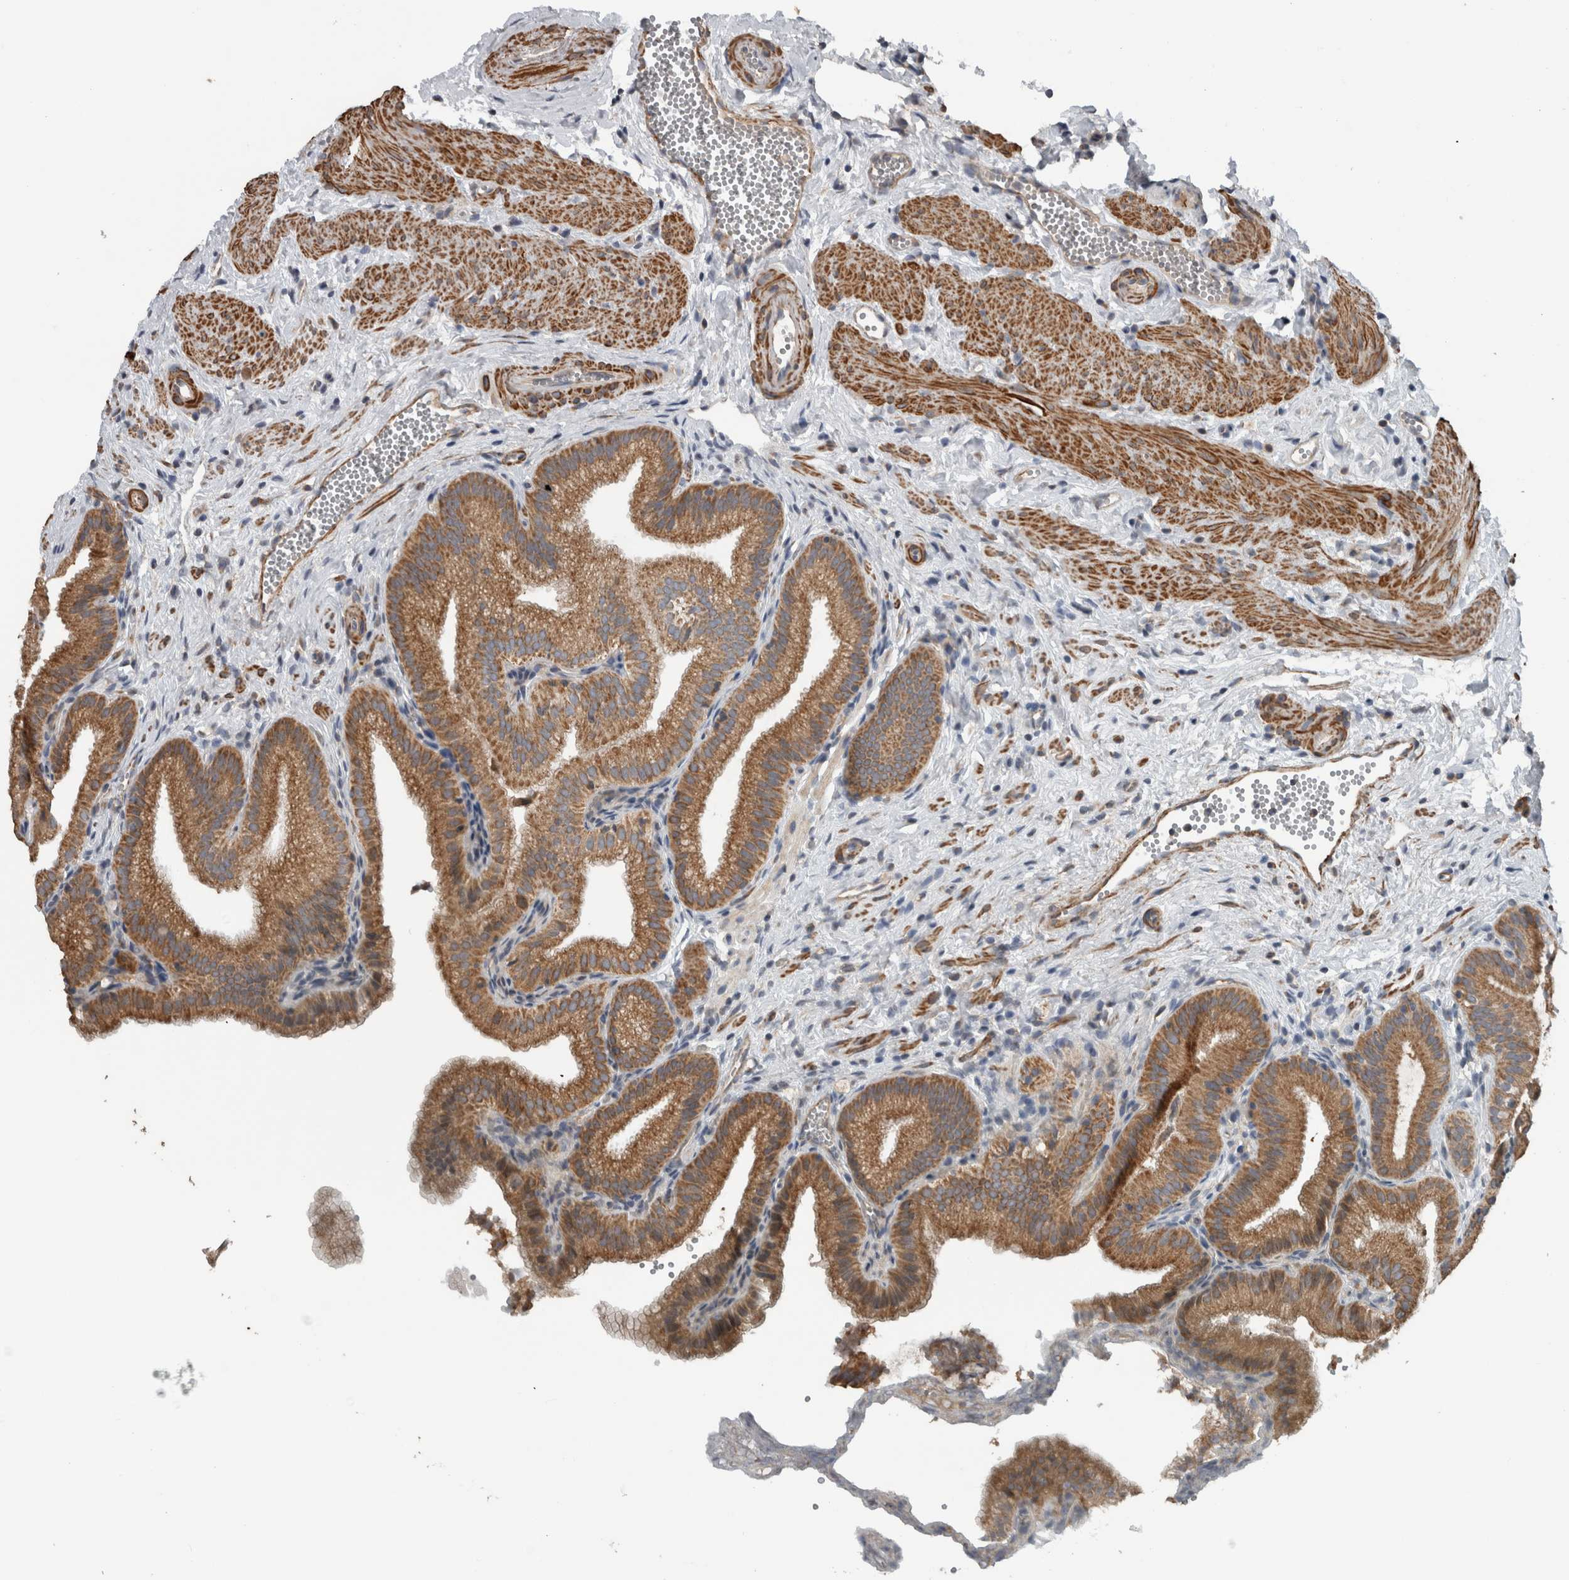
{"staining": {"intensity": "strong", "quantity": ">75%", "location": "cytoplasmic/membranous"}, "tissue": "gallbladder", "cell_type": "Glandular cells", "image_type": "normal", "snomed": [{"axis": "morphology", "description": "Normal tissue, NOS"}, {"axis": "topography", "description": "Gallbladder"}], "caption": "Approximately >75% of glandular cells in benign human gallbladder show strong cytoplasmic/membranous protein staining as visualized by brown immunohistochemical staining.", "gene": "ARMC1", "patient": {"sex": "male", "age": 38}}